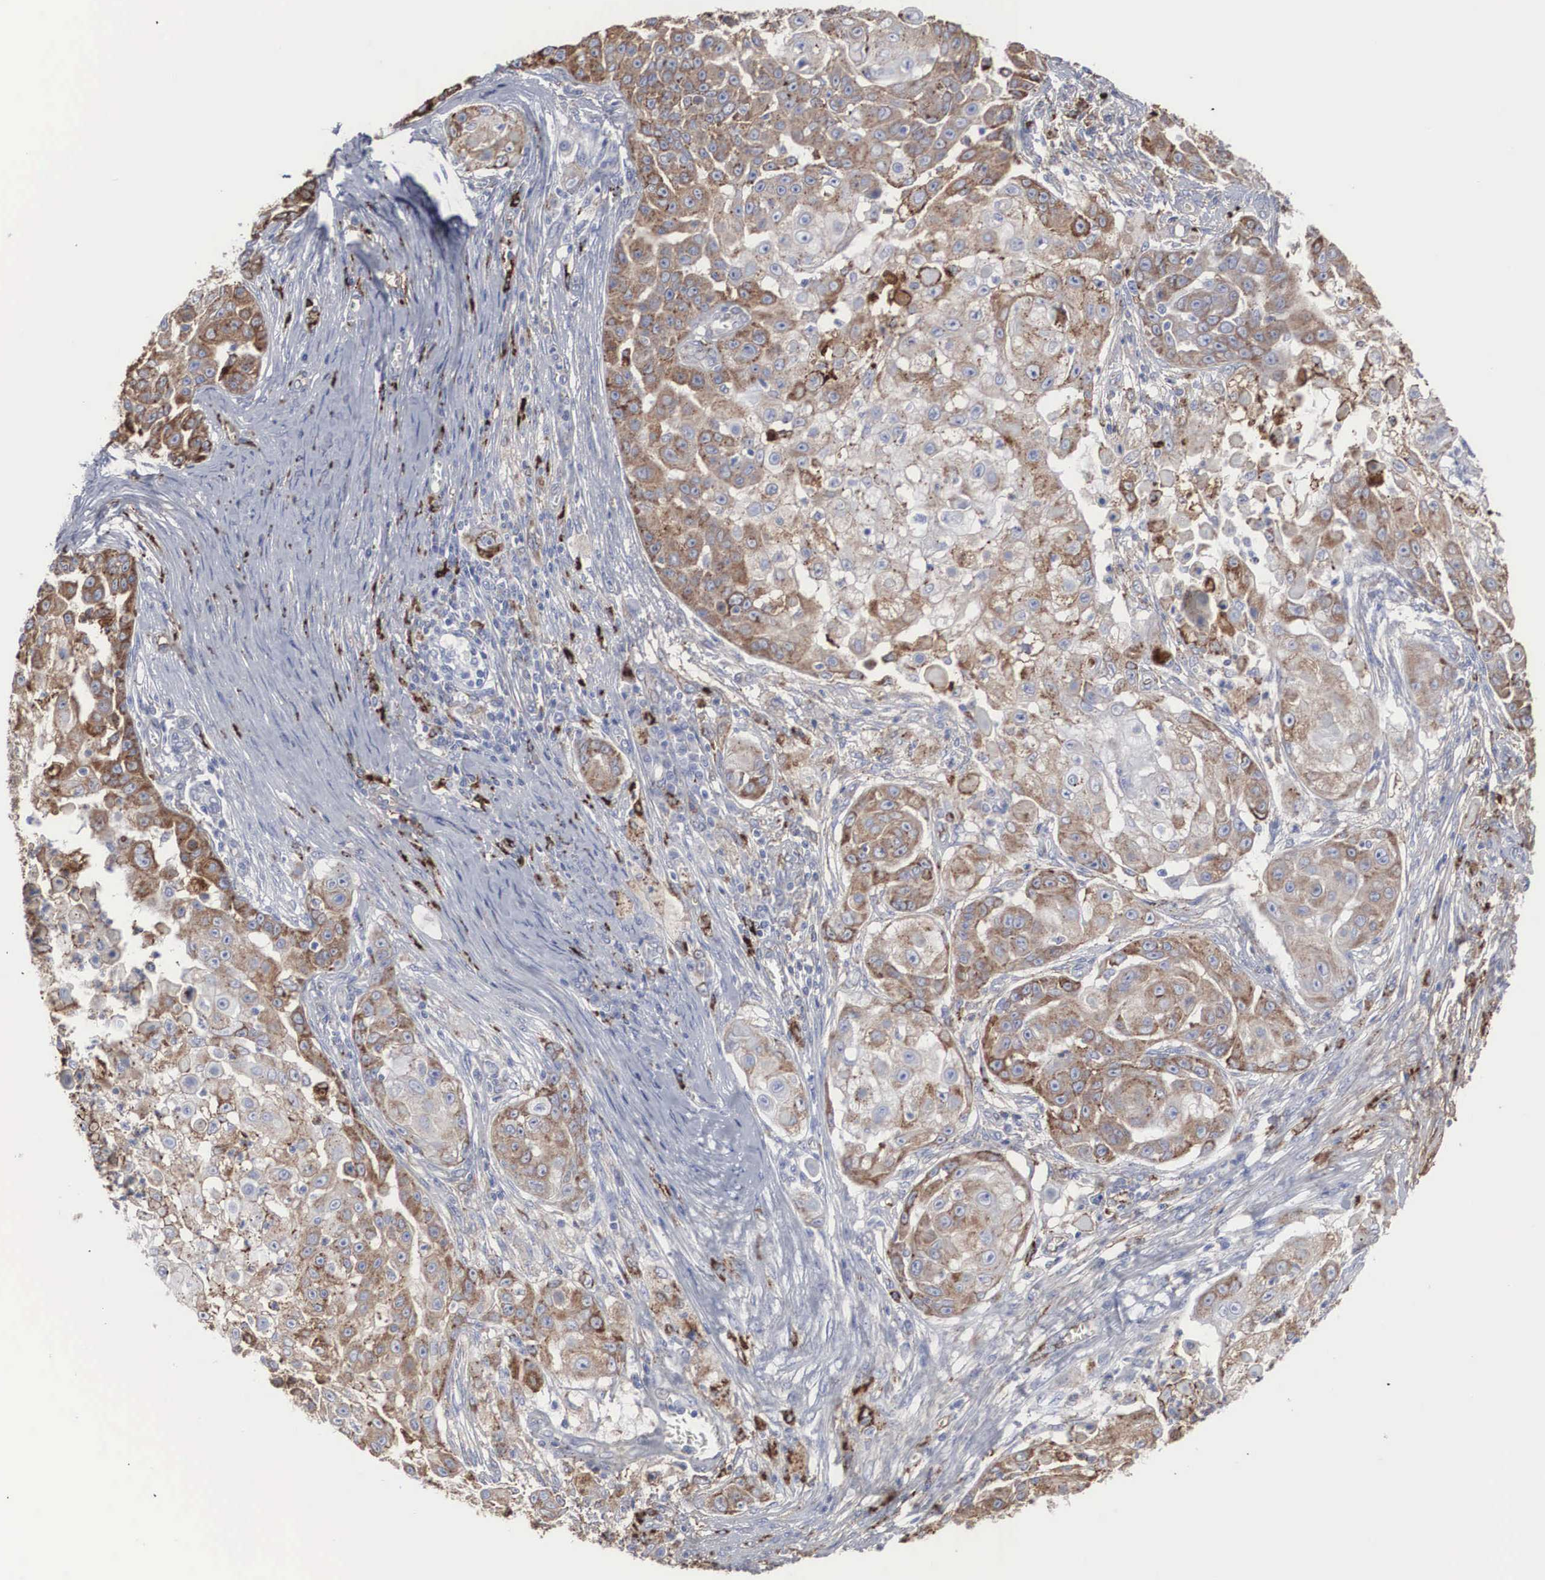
{"staining": {"intensity": "moderate", "quantity": "25%-75%", "location": "cytoplasmic/membranous"}, "tissue": "skin cancer", "cell_type": "Tumor cells", "image_type": "cancer", "snomed": [{"axis": "morphology", "description": "Squamous cell carcinoma, NOS"}, {"axis": "topography", "description": "Skin"}], "caption": "Squamous cell carcinoma (skin) was stained to show a protein in brown. There is medium levels of moderate cytoplasmic/membranous staining in approximately 25%-75% of tumor cells. The protein is stained brown, and the nuclei are stained in blue (DAB IHC with brightfield microscopy, high magnification).", "gene": "LGALS3BP", "patient": {"sex": "female", "age": 57}}